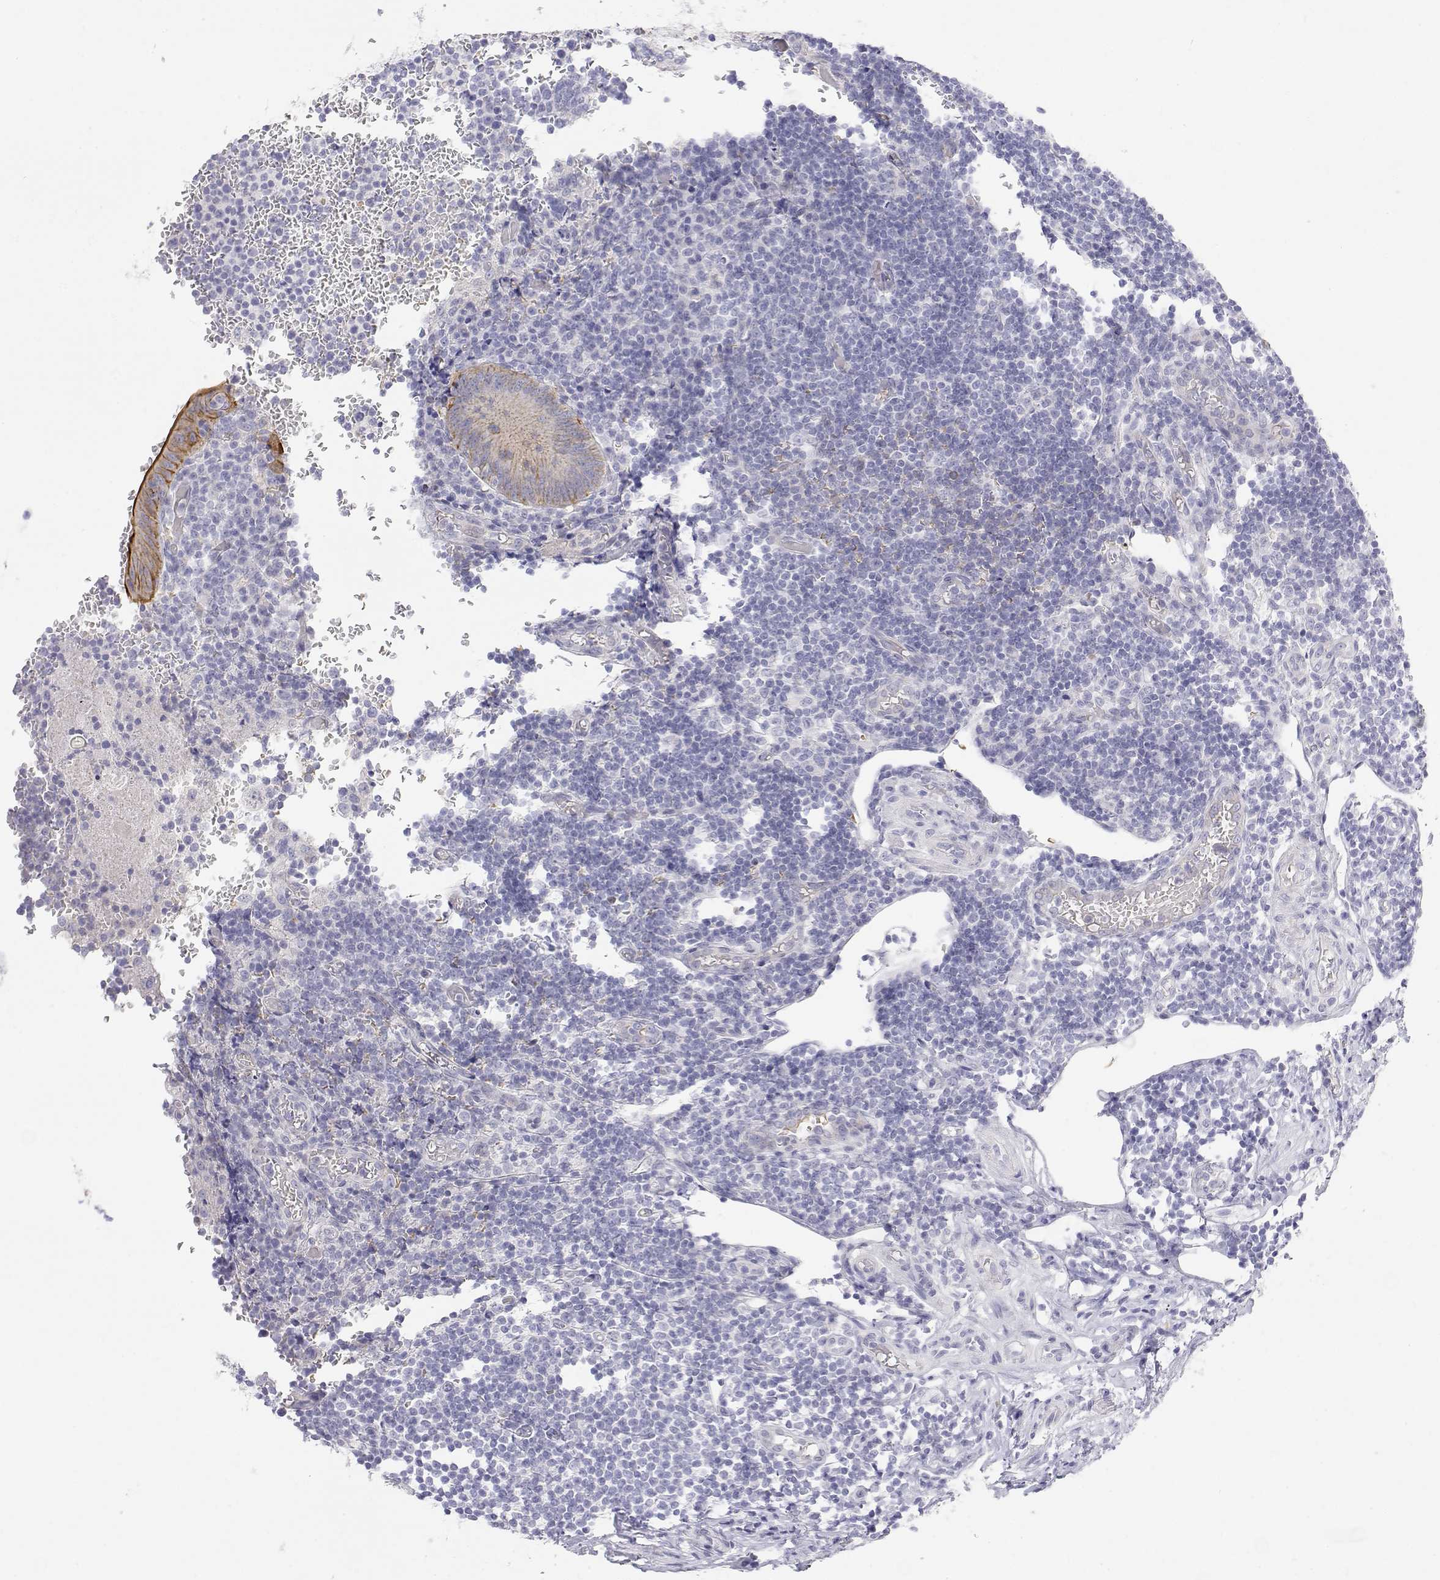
{"staining": {"intensity": "moderate", "quantity": "<25%", "location": "cytoplasmic/membranous"}, "tissue": "appendix", "cell_type": "Glandular cells", "image_type": "normal", "snomed": [{"axis": "morphology", "description": "Normal tissue, NOS"}, {"axis": "topography", "description": "Appendix"}], "caption": "Immunohistochemistry (IHC) (DAB (3,3'-diaminobenzidine)) staining of benign human appendix displays moderate cytoplasmic/membranous protein staining in approximately <25% of glandular cells.", "gene": "MISP", "patient": {"sex": "male", "age": 18}}